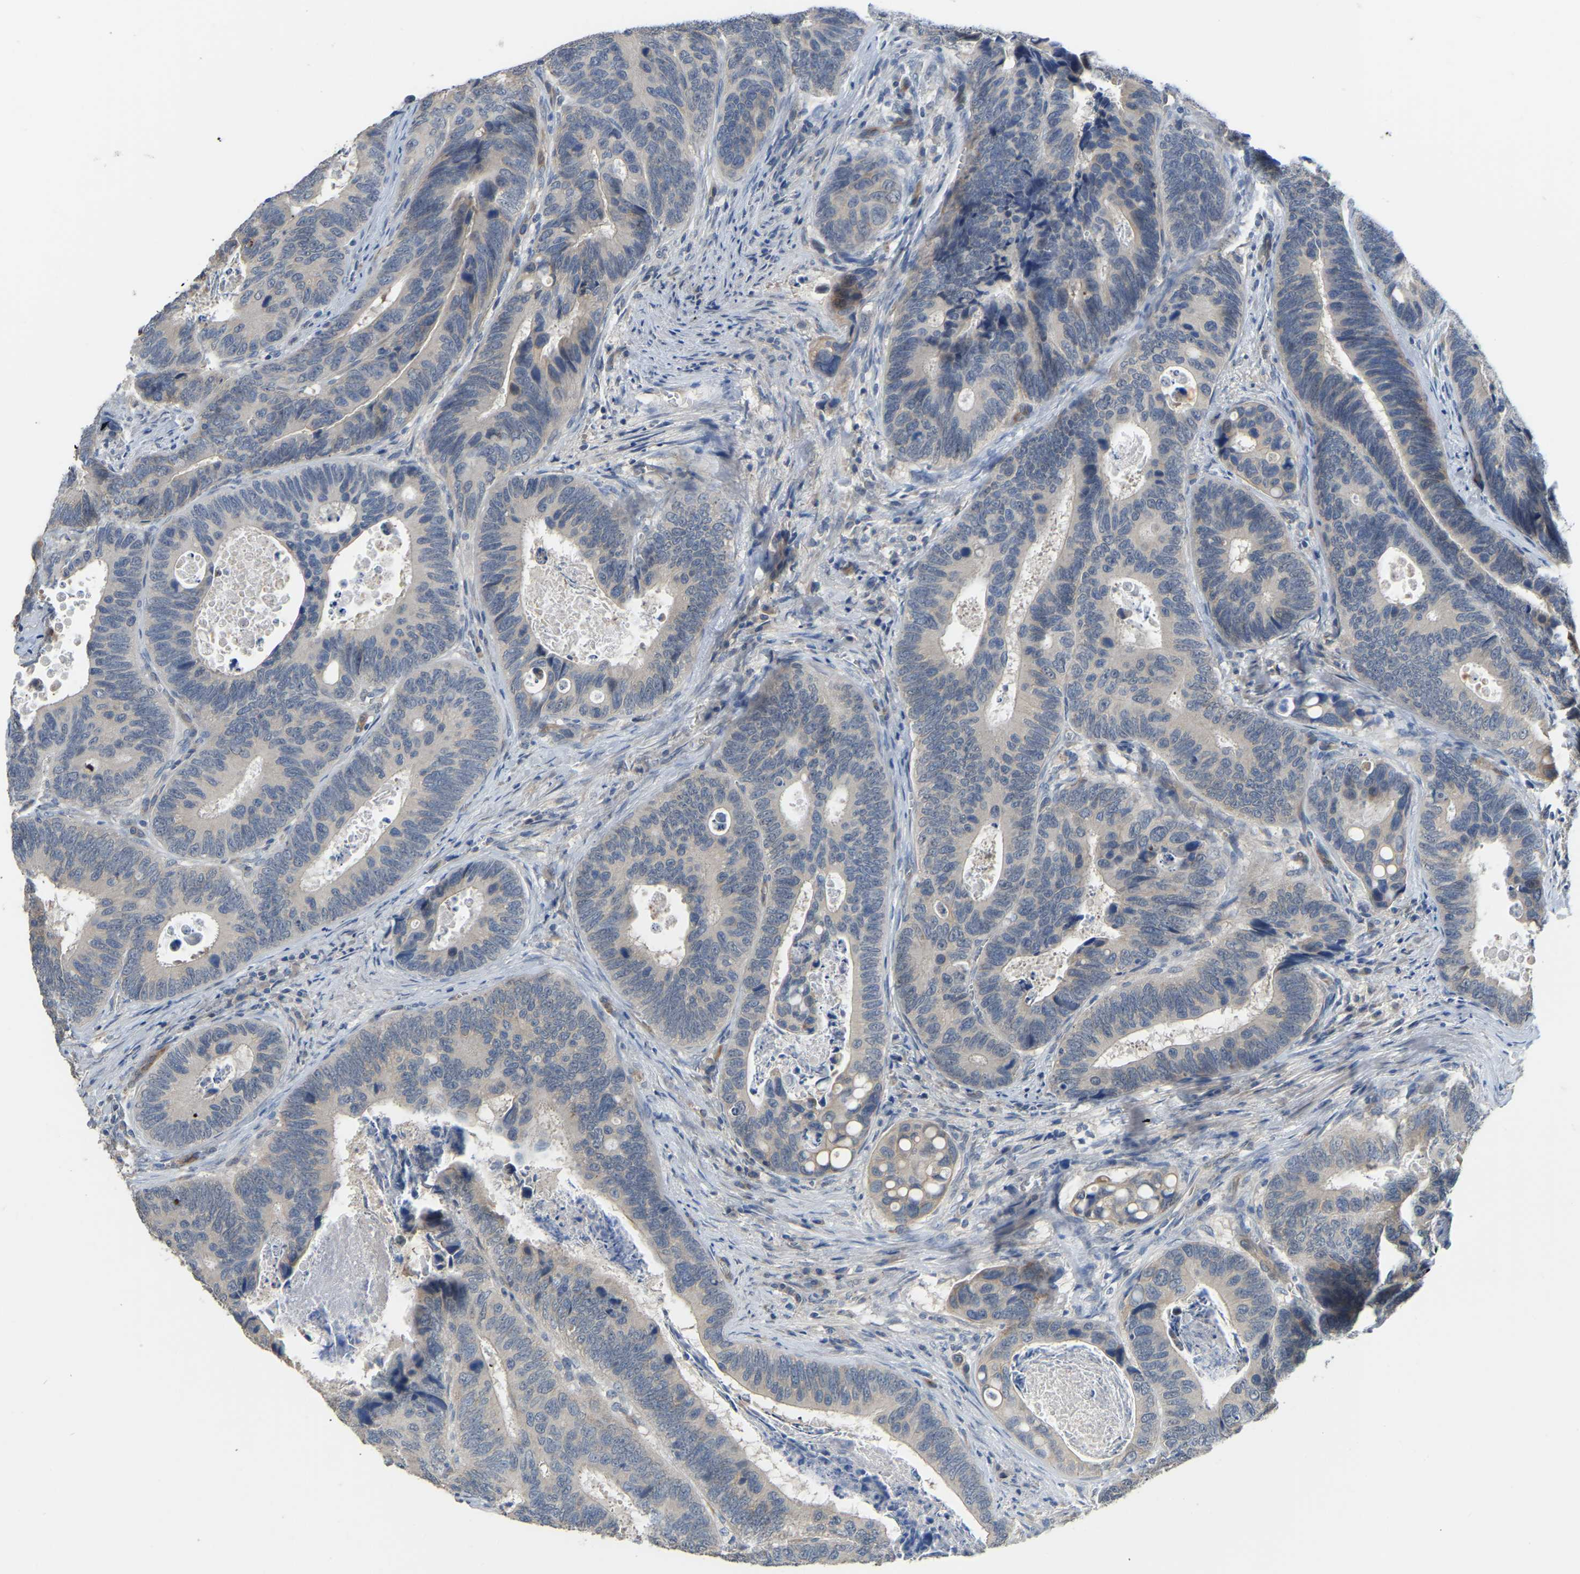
{"staining": {"intensity": "negative", "quantity": "none", "location": "none"}, "tissue": "colorectal cancer", "cell_type": "Tumor cells", "image_type": "cancer", "snomed": [{"axis": "morphology", "description": "Inflammation, NOS"}, {"axis": "morphology", "description": "Adenocarcinoma, NOS"}, {"axis": "topography", "description": "Colon"}], "caption": "A photomicrograph of human colorectal adenocarcinoma is negative for staining in tumor cells. (Immunohistochemistry (ihc), brightfield microscopy, high magnification).", "gene": "HIGD2B", "patient": {"sex": "male", "age": 72}}